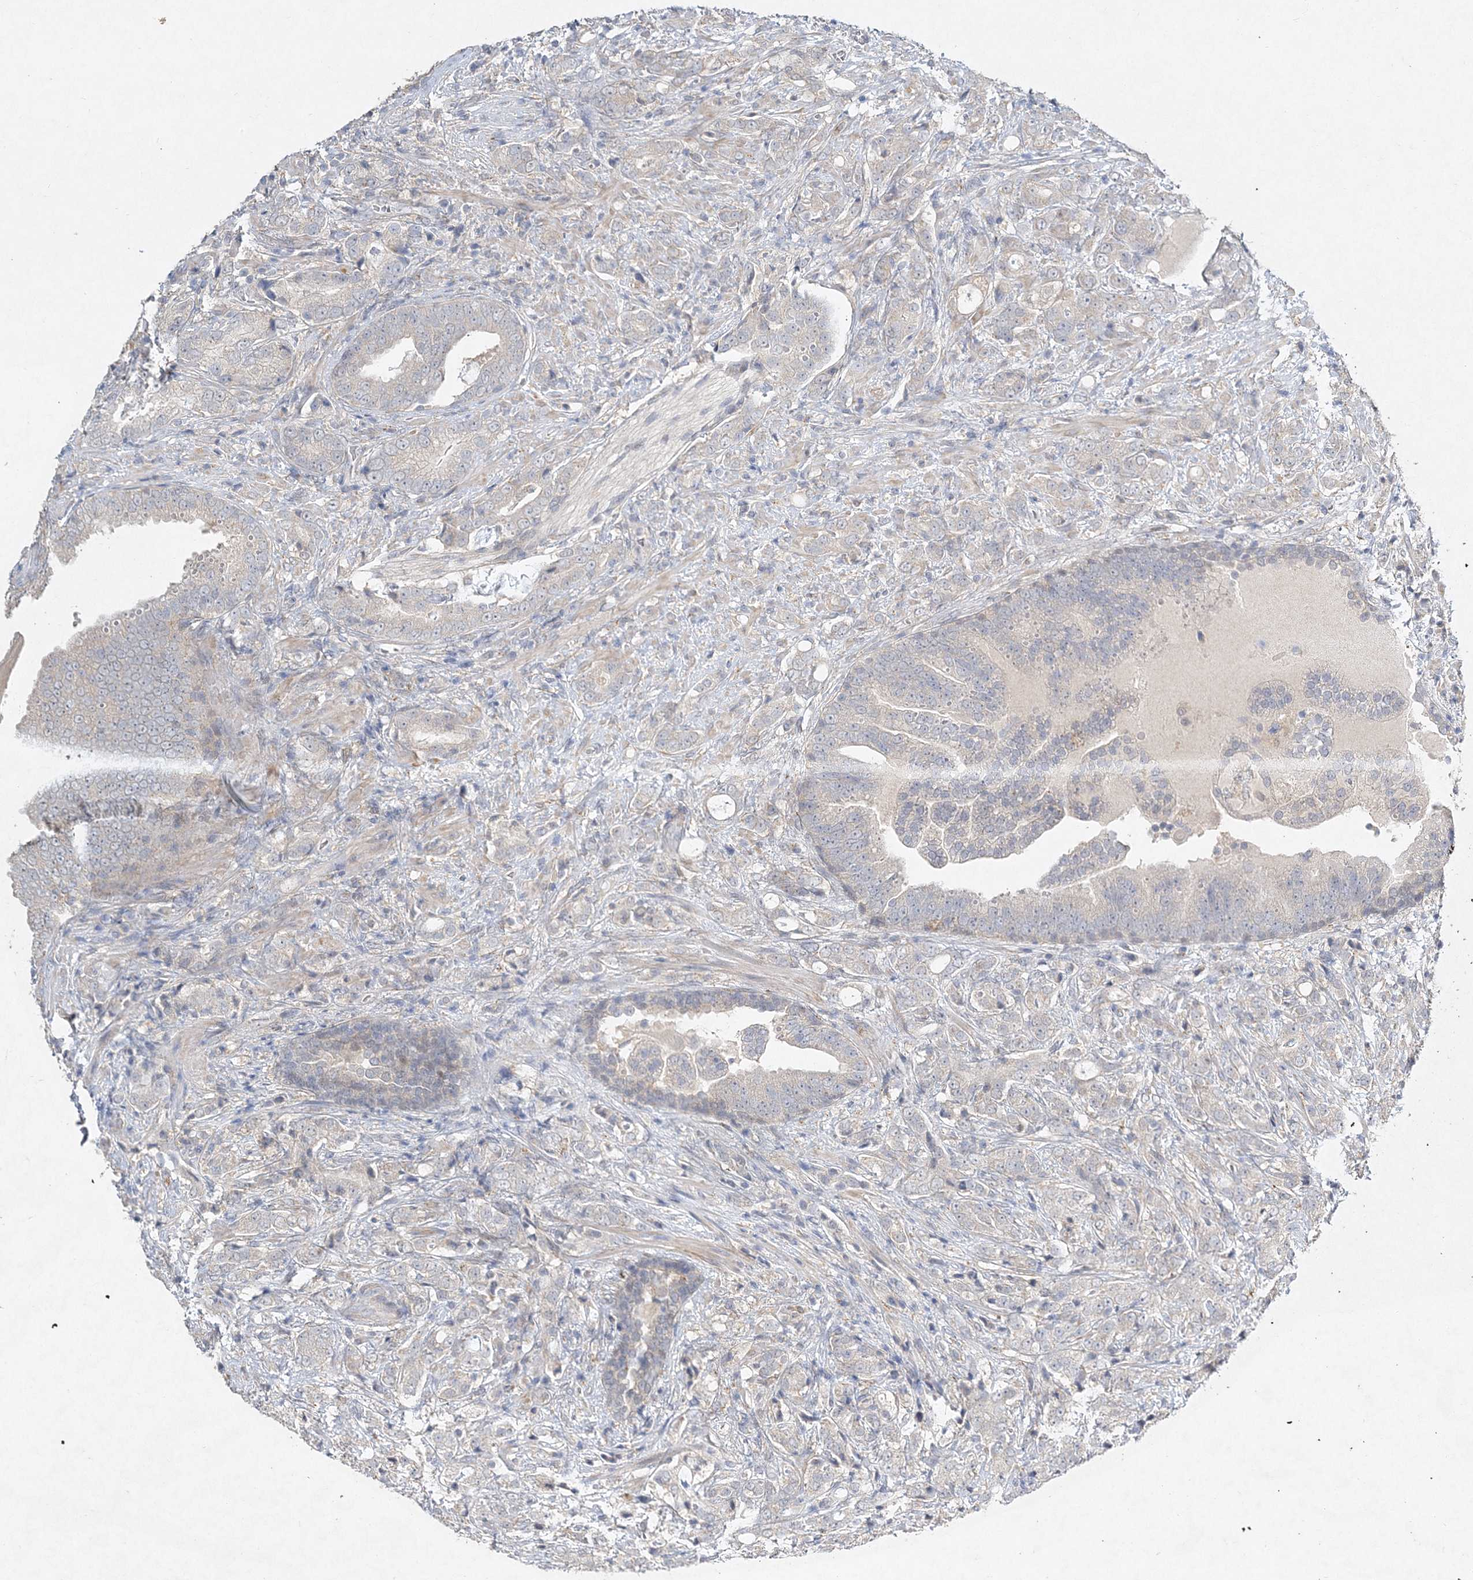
{"staining": {"intensity": "negative", "quantity": "none", "location": "none"}, "tissue": "prostate cancer", "cell_type": "Tumor cells", "image_type": "cancer", "snomed": [{"axis": "morphology", "description": "Adenocarcinoma, High grade"}, {"axis": "topography", "description": "Prostate"}], "caption": "There is no significant staining in tumor cells of prostate cancer (high-grade adenocarcinoma). The staining was performed using DAB (3,3'-diaminobenzidine) to visualize the protein expression in brown, while the nuclei were stained in blue with hematoxylin (Magnification: 20x).", "gene": "MAT2B", "patient": {"sex": "male", "age": 57}}